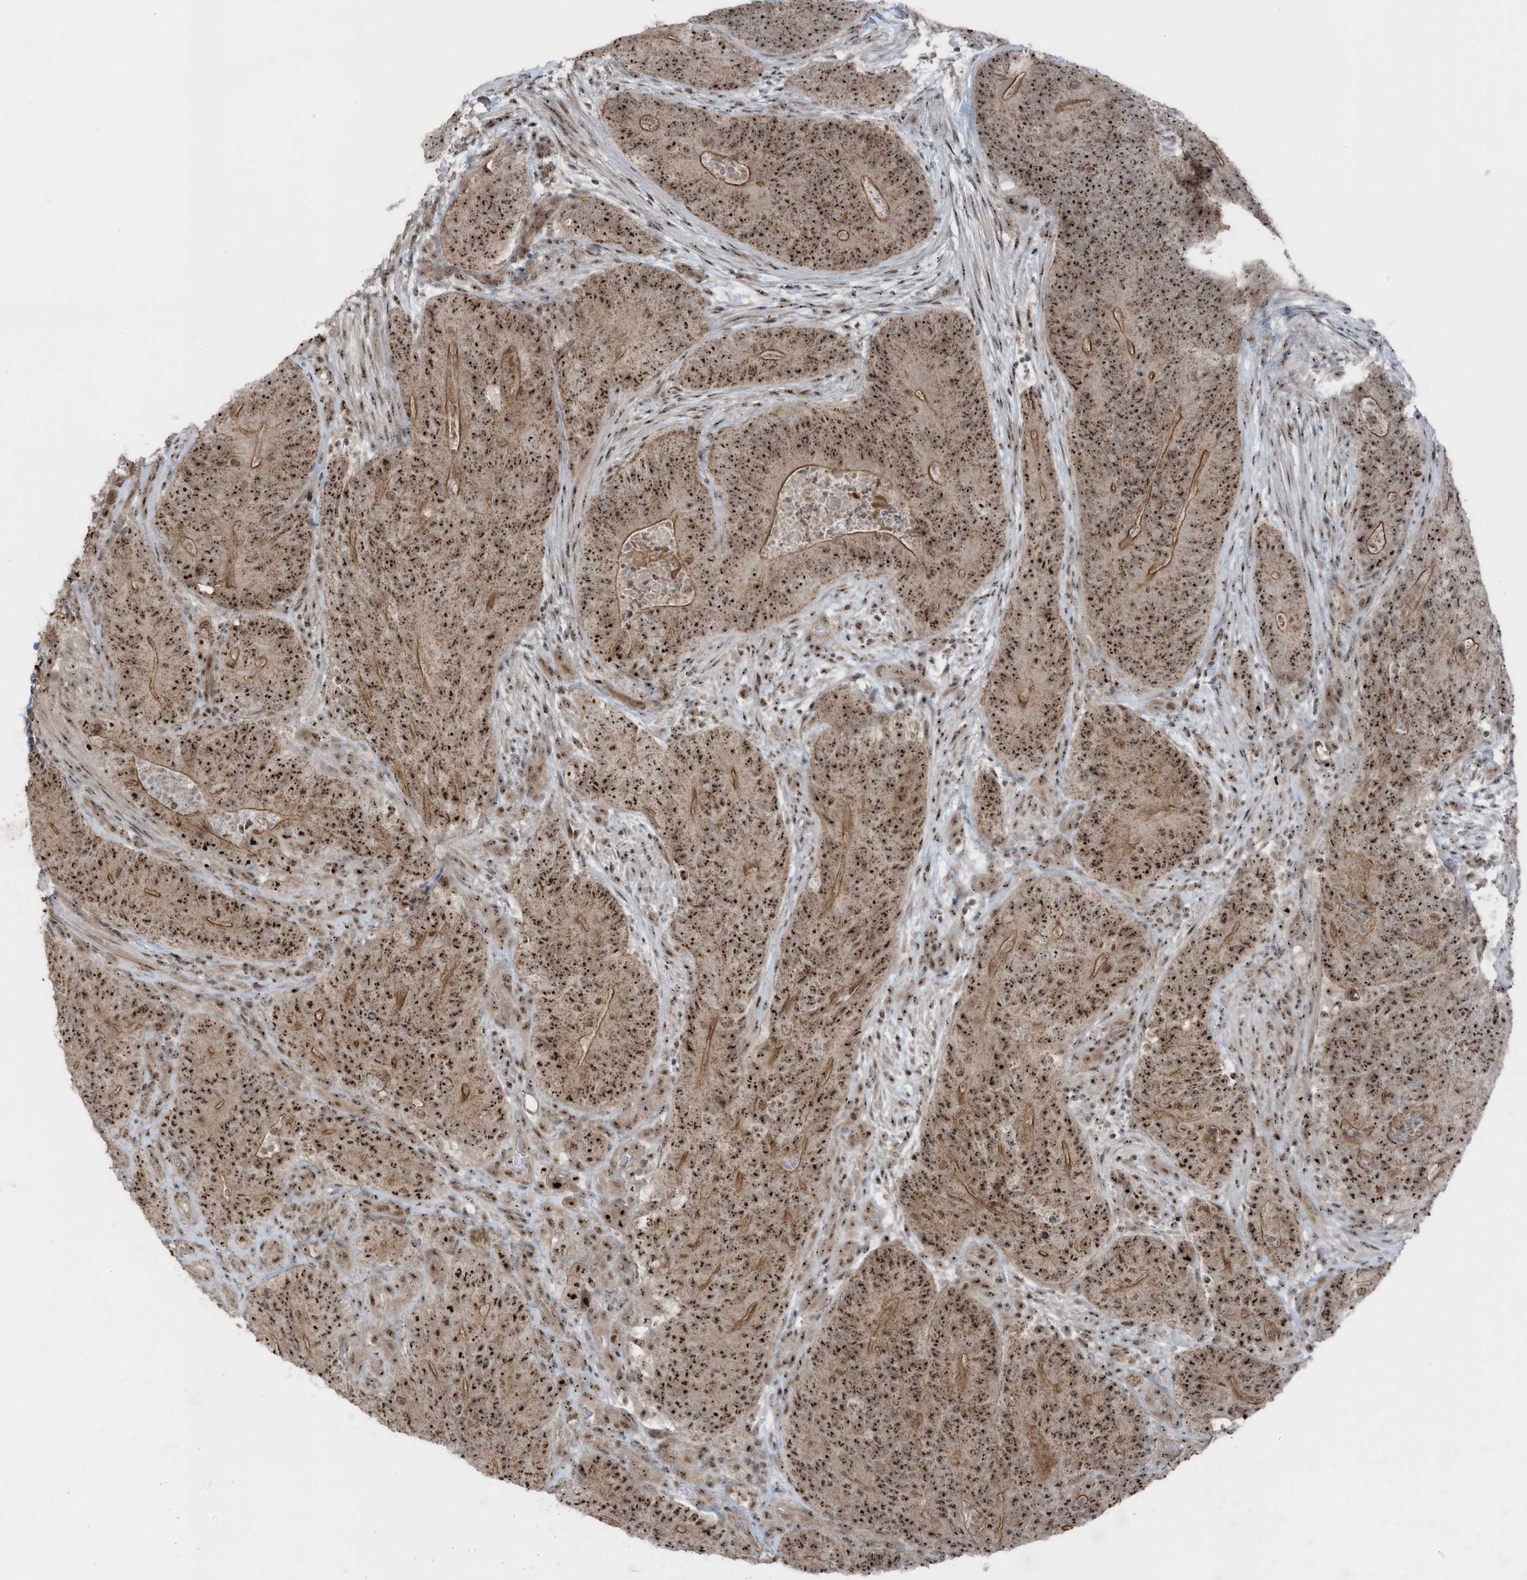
{"staining": {"intensity": "moderate", "quantity": ">75%", "location": "cytoplasmic/membranous,nuclear"}, "tissue": "colorectal cancer", "cell_type": "Tumor cells", "image_type": "cancer", "snomed": [{"axis": "morphology", "description": "Normal tissue, NOS"}, {"axis": "topography", "description": "Colon"}], "caption": "Colorectal cancer stained with DAB IHC demonstrates medium levels of moderate cytoplasmic/membranous and nuclear staining in approximately >75% of tumor cells. The staining was performed using DAB to visualize the protein expression in brown, while the nuclei were stained in blue with hematoxylin (Magnification: 20x).", "gene": "UTP3", "patient": {"sex": "female", "age": 82}}